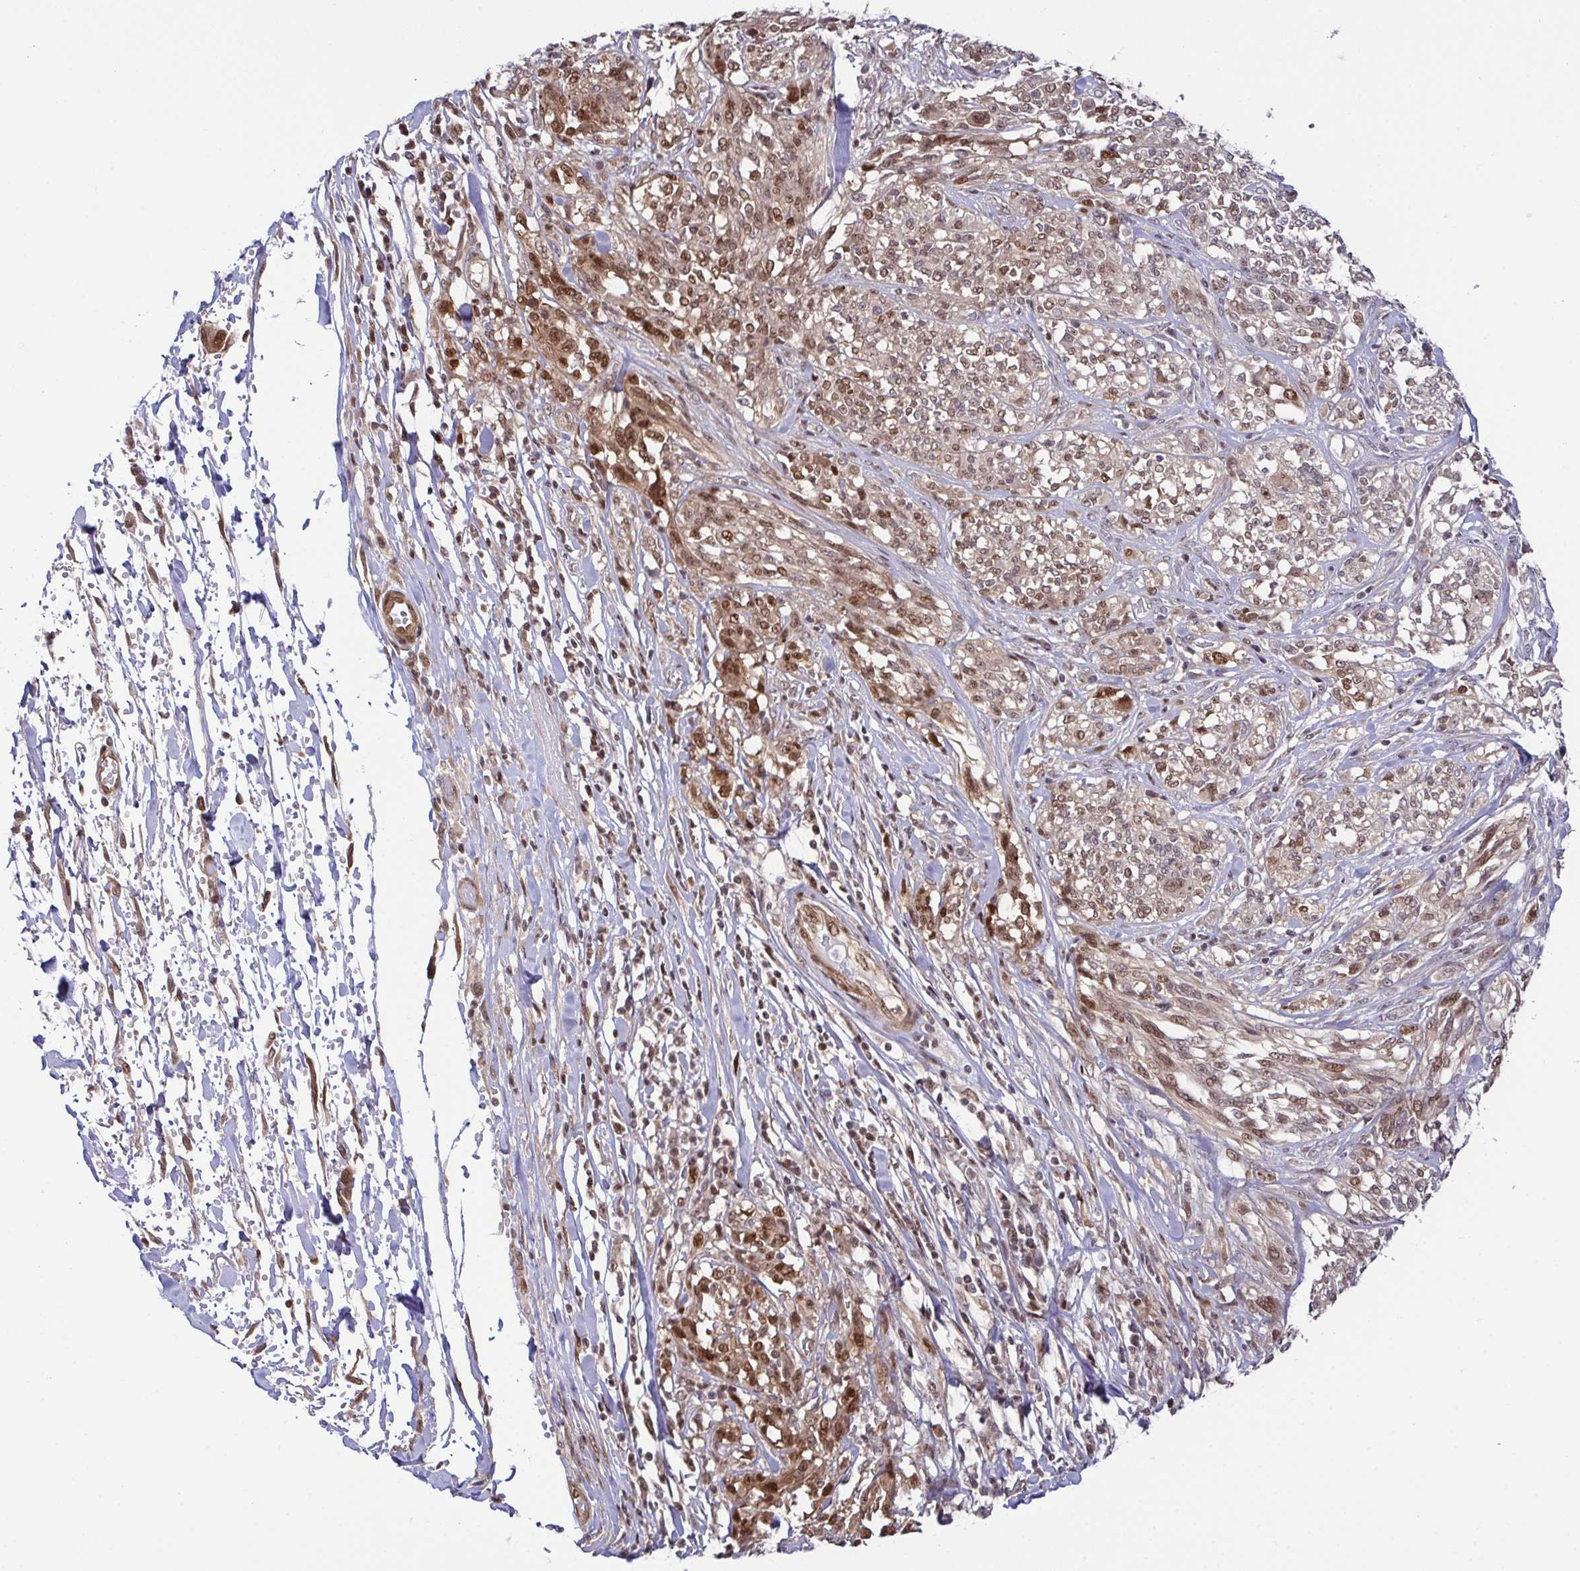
{"staining": {"intensity": "moderate", "quantity": ">75%", "location": "nuclear"}, "tissue": "melanoma", "cell_type": "Tumor cells", "image_type": "cancer", "snomed": [{"axis": "morphology", "description": "Malignant melanoma, NOS"}, {"axis": "topography", "description": "Skin"}], "caption": "Protein staining of melanoma tissue exhibits moderate nuclear staining in about >75% of tumor cells.", "gene": "DNAJB1", "patient": {"sex": "female", "age": 91}}